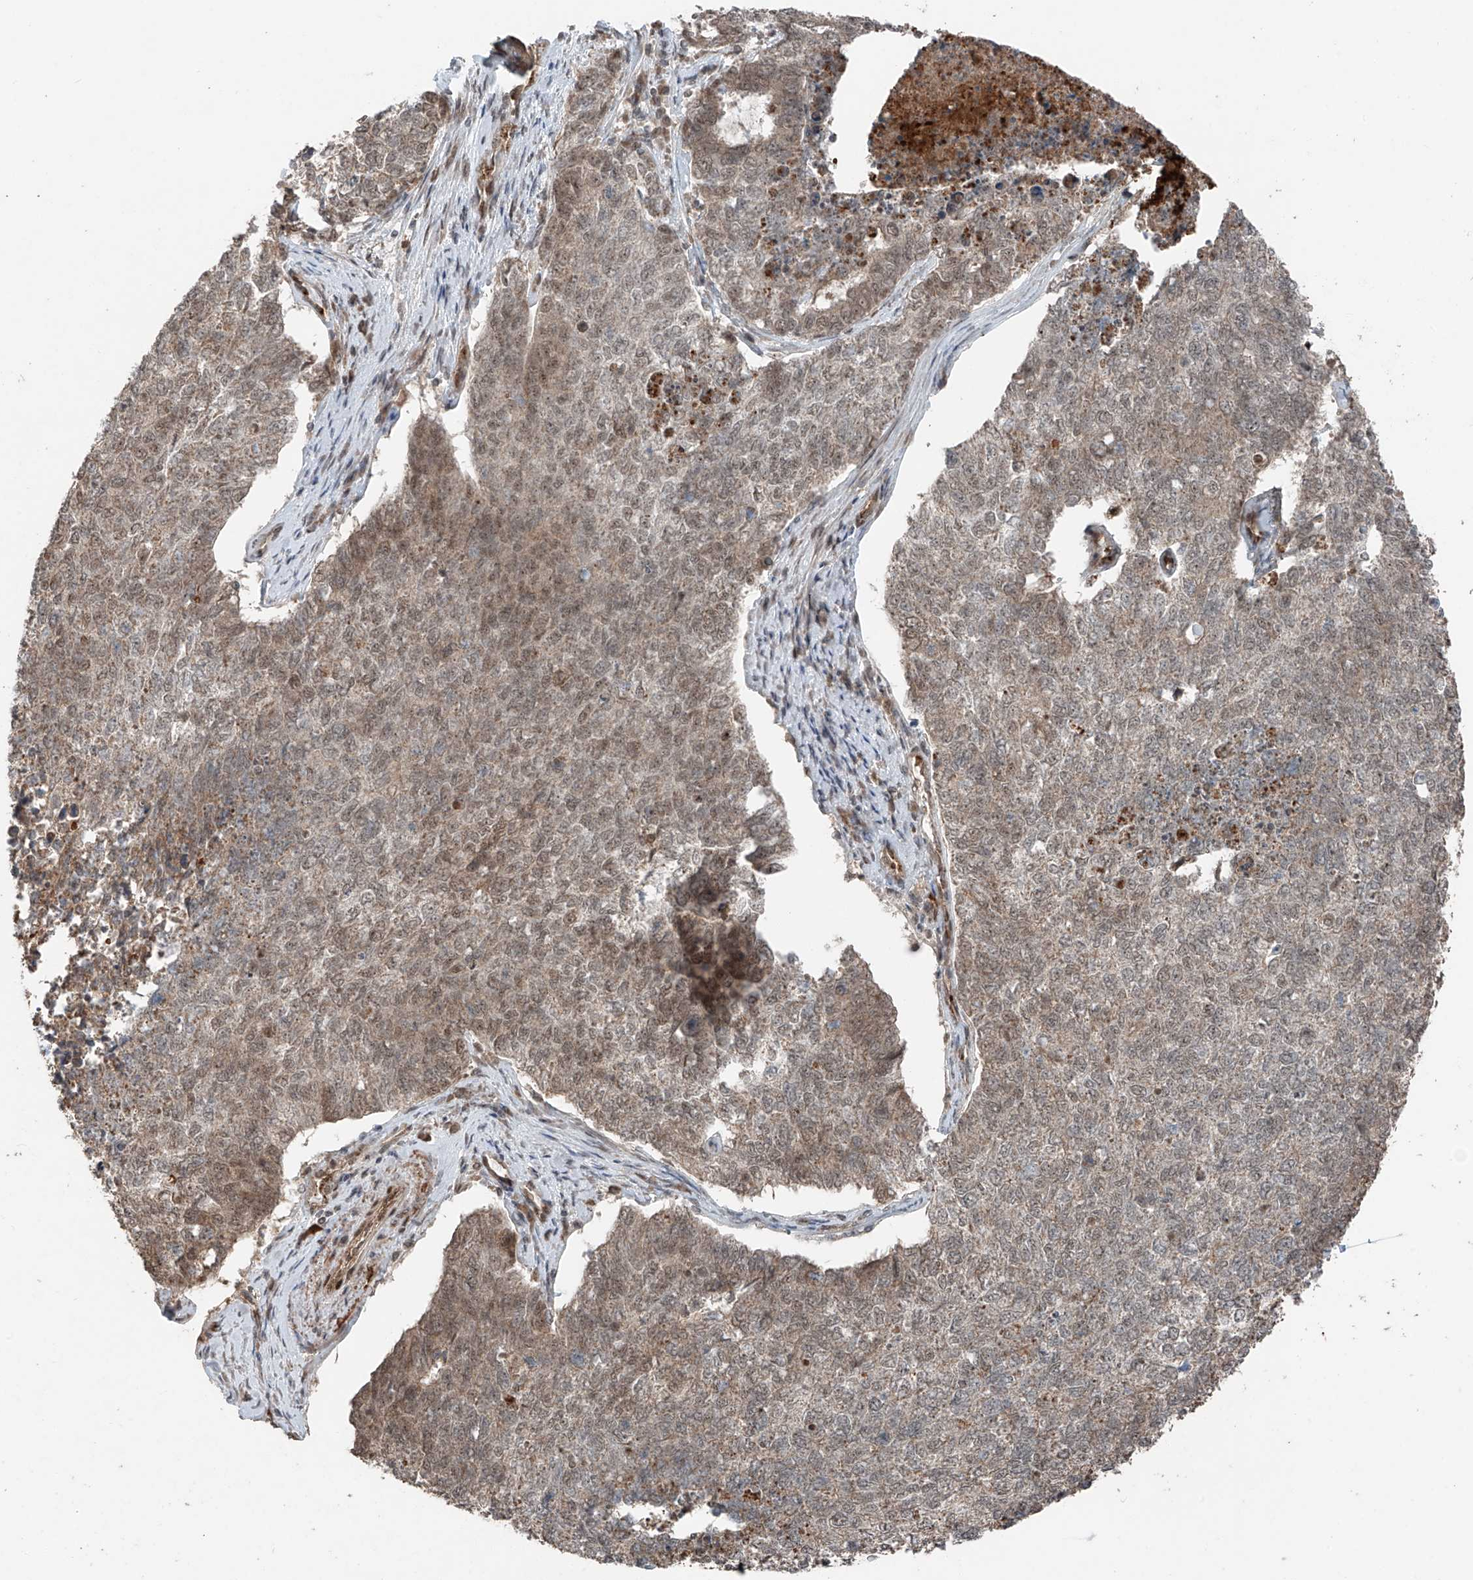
{"staining": {"intensity": "moderate", "quantity": "25%-75%", "location": "cytoplasmic/membranous,nuclear"}, "tissue": "cervical cancer", "cell_type": "Tumor cells", "image_type": "cancer", "snomed": [{"axis": "morphology", "description": "Squamous cell carcinoma, NOS"}, {"axis": "topography", "description": "Cervix"}], "caption": "Protein staining demonstrates moderate cytoplasmic/membranous and nuclear staining in about 25%-75% of tumor cells in squamous cell carcinoma (cervical).", "gene": "ZNF620", "patient": {"sex": "female", "age": 63}}